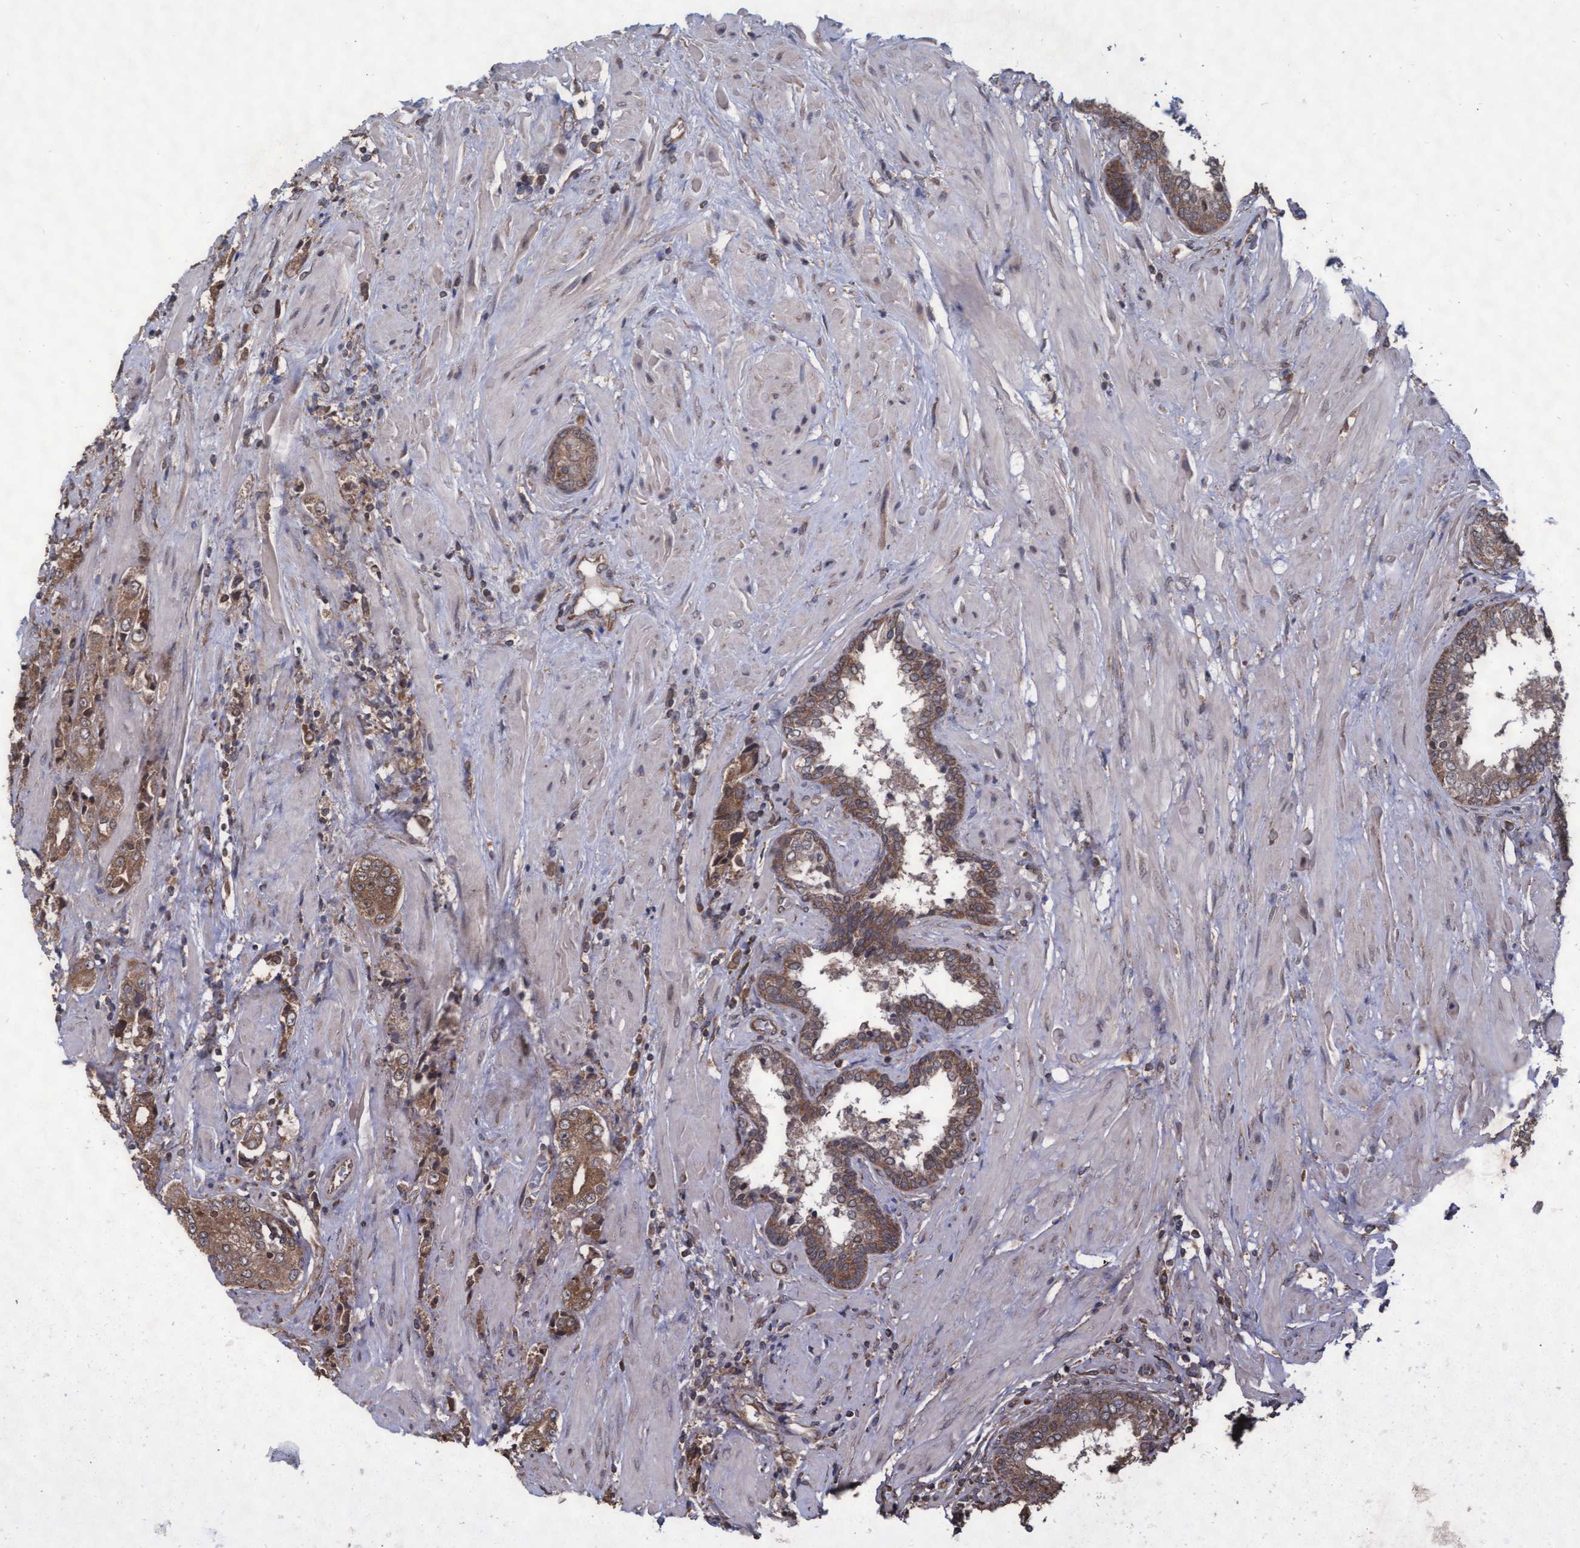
{"staining": {"intensity": "moderate", "quantity": ">75%", "location": "cytoplasmic/membranous"}, "tissue": "prostate cancer", "cell_type": "Tumor cells", "image_type": "cancer", "snomed": [{"axis": "morphology", "description": "Adenocarcinoma, High grade"}, {"axis": "topography", "description": "Prostate"}], "caption": "IHC image of prostate cancer stained for a protein (brown), which shows medium levels of moderate cytoplasmic/membranous staining in approximately >75% of tumor cells.", "gene": "ABCF2", "patient": {"sex": "male", "age": 61}}